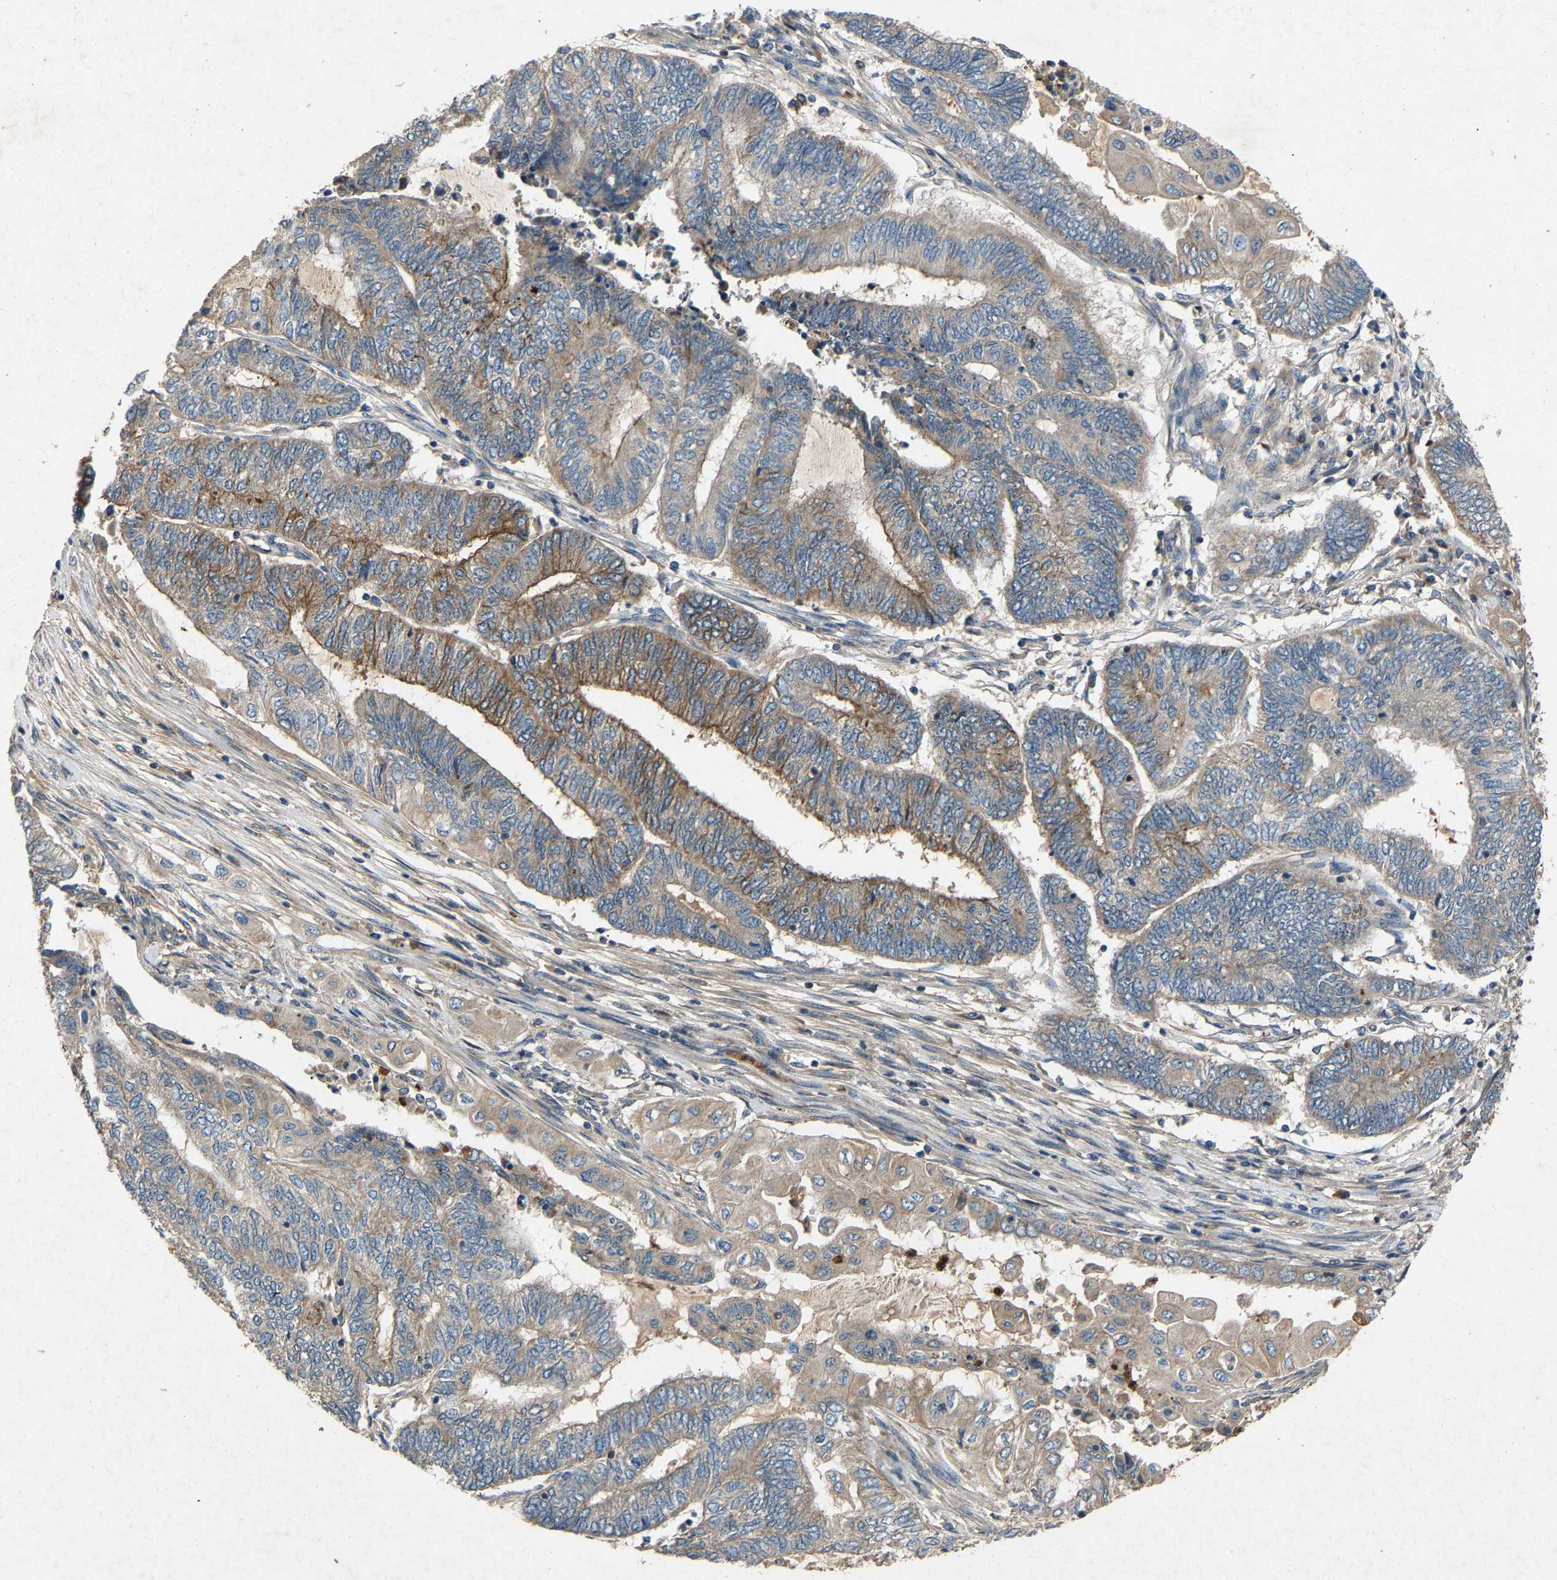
{"staining": {"intensity": "moderate", "quantity": "<25%", "location": "cytoplasmic/membranous"}, "tissue": "endometrial cancer", "cell_type": "Tumor cells", "image_type": "cancer", "snomed": [{"axis": "morphology", "description": "Adenocarcinoma, NOS"}, {"axis": "topography", "description": "Uterus"}, {"axis": "topography", "description": "Endometrium"}], "caption": "IHC of endometrial cancer exhibits low levels of moderate cytoplasmic/membranous staining in about <25% of tumor cells.", "gene": "PPID", "patient": {"sex": "female", "age": 70}}